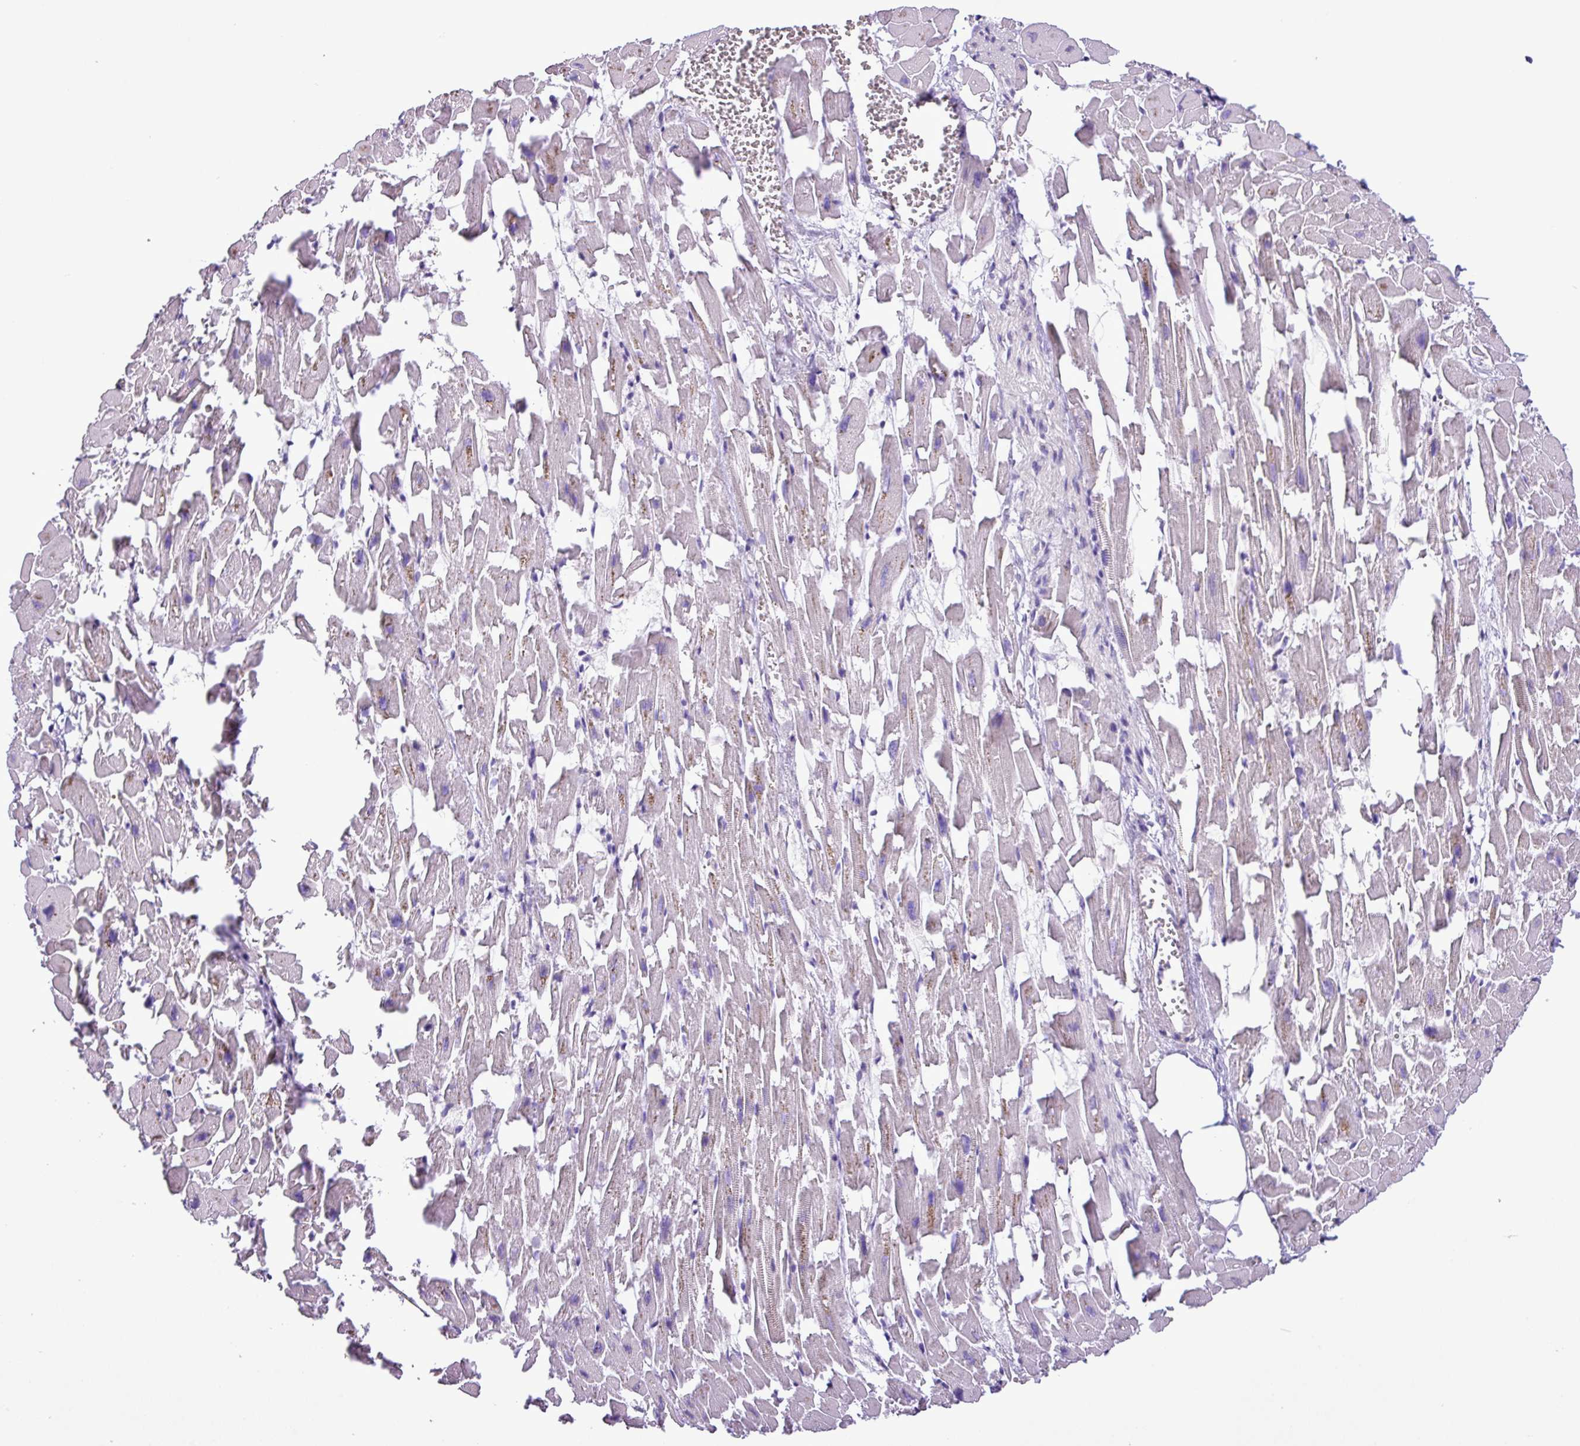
{"staining": {"intensity": "negative", "quantity": "none", "location": "none"}, "tissue": "heart muscle", "cell_type": "Cardiomyocytes", "image_type": "normal", "snomed": [{"axis": "morphology", "description": "Normal tissue, NOS"}, {"axis": "topography", "description": "Heart"}], "caption": "Image shows no protein positivity in cardiomyocytes of unremarkable heart muscle. (DAB immunohistochemistry, high magnification).", "gene": "ZNF334", "patient": {"sex": "female", "age": 64}}